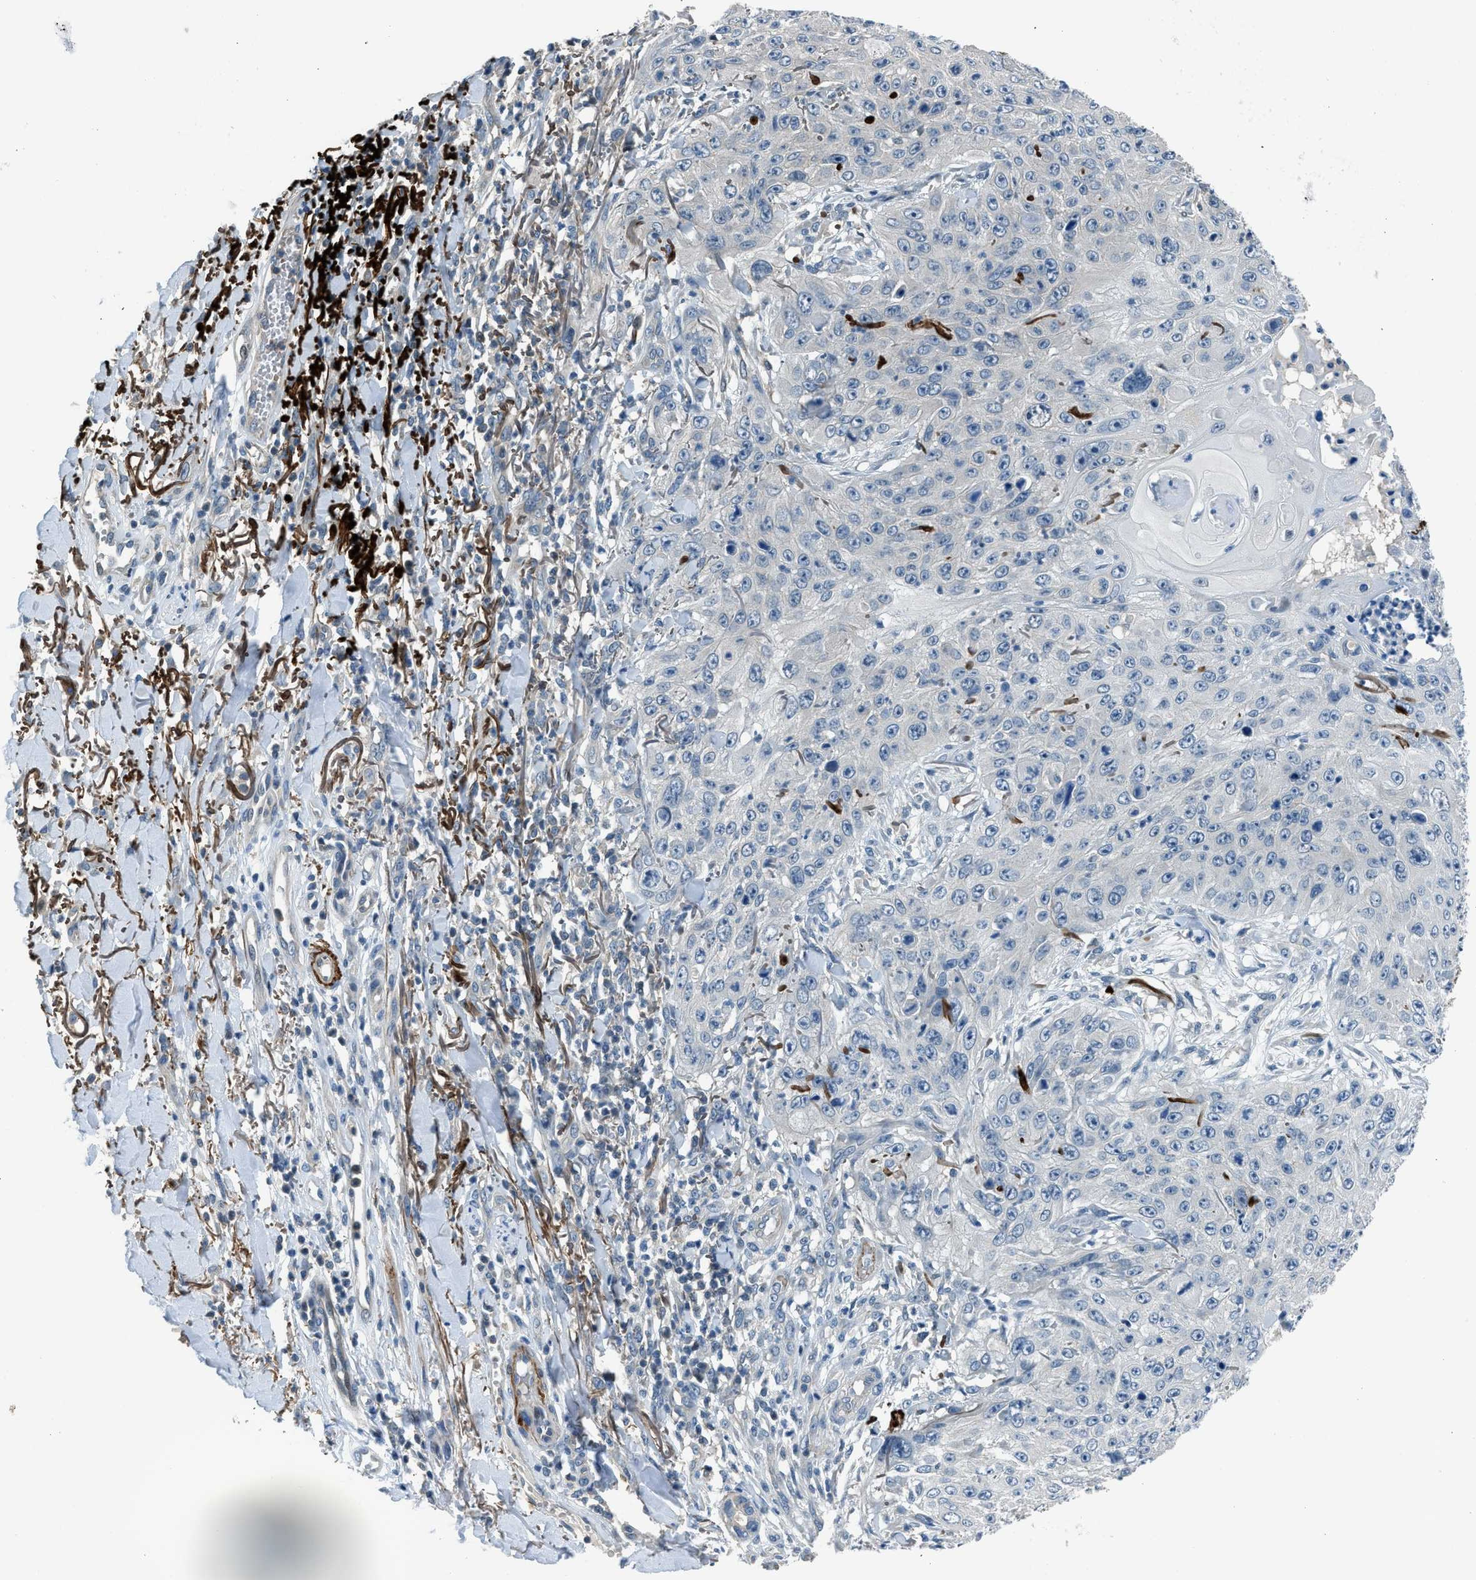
{"staining": {"intensity": "negative", "quantity": "none", "location": "none"}, "tissue": "skin cancer", "cell_type": "Tumor cells", "image_type": "cancer", "snomed": [{"axis": "morphology", "description": "Squamous cell carcinoma, NOS"}, {"axis": "topography", "description": "Skin"}], "caption": "Immunohistochemistry (IHC) micrograph of human skin squamous cell carcinoma stained for a protein (brown), which shows no expression in tumor cells. (Immunohistochemistry, brightfield microscopy, high magnification).", "gene": "LMLN", "patient": {"sex": "female", "age": 80}}